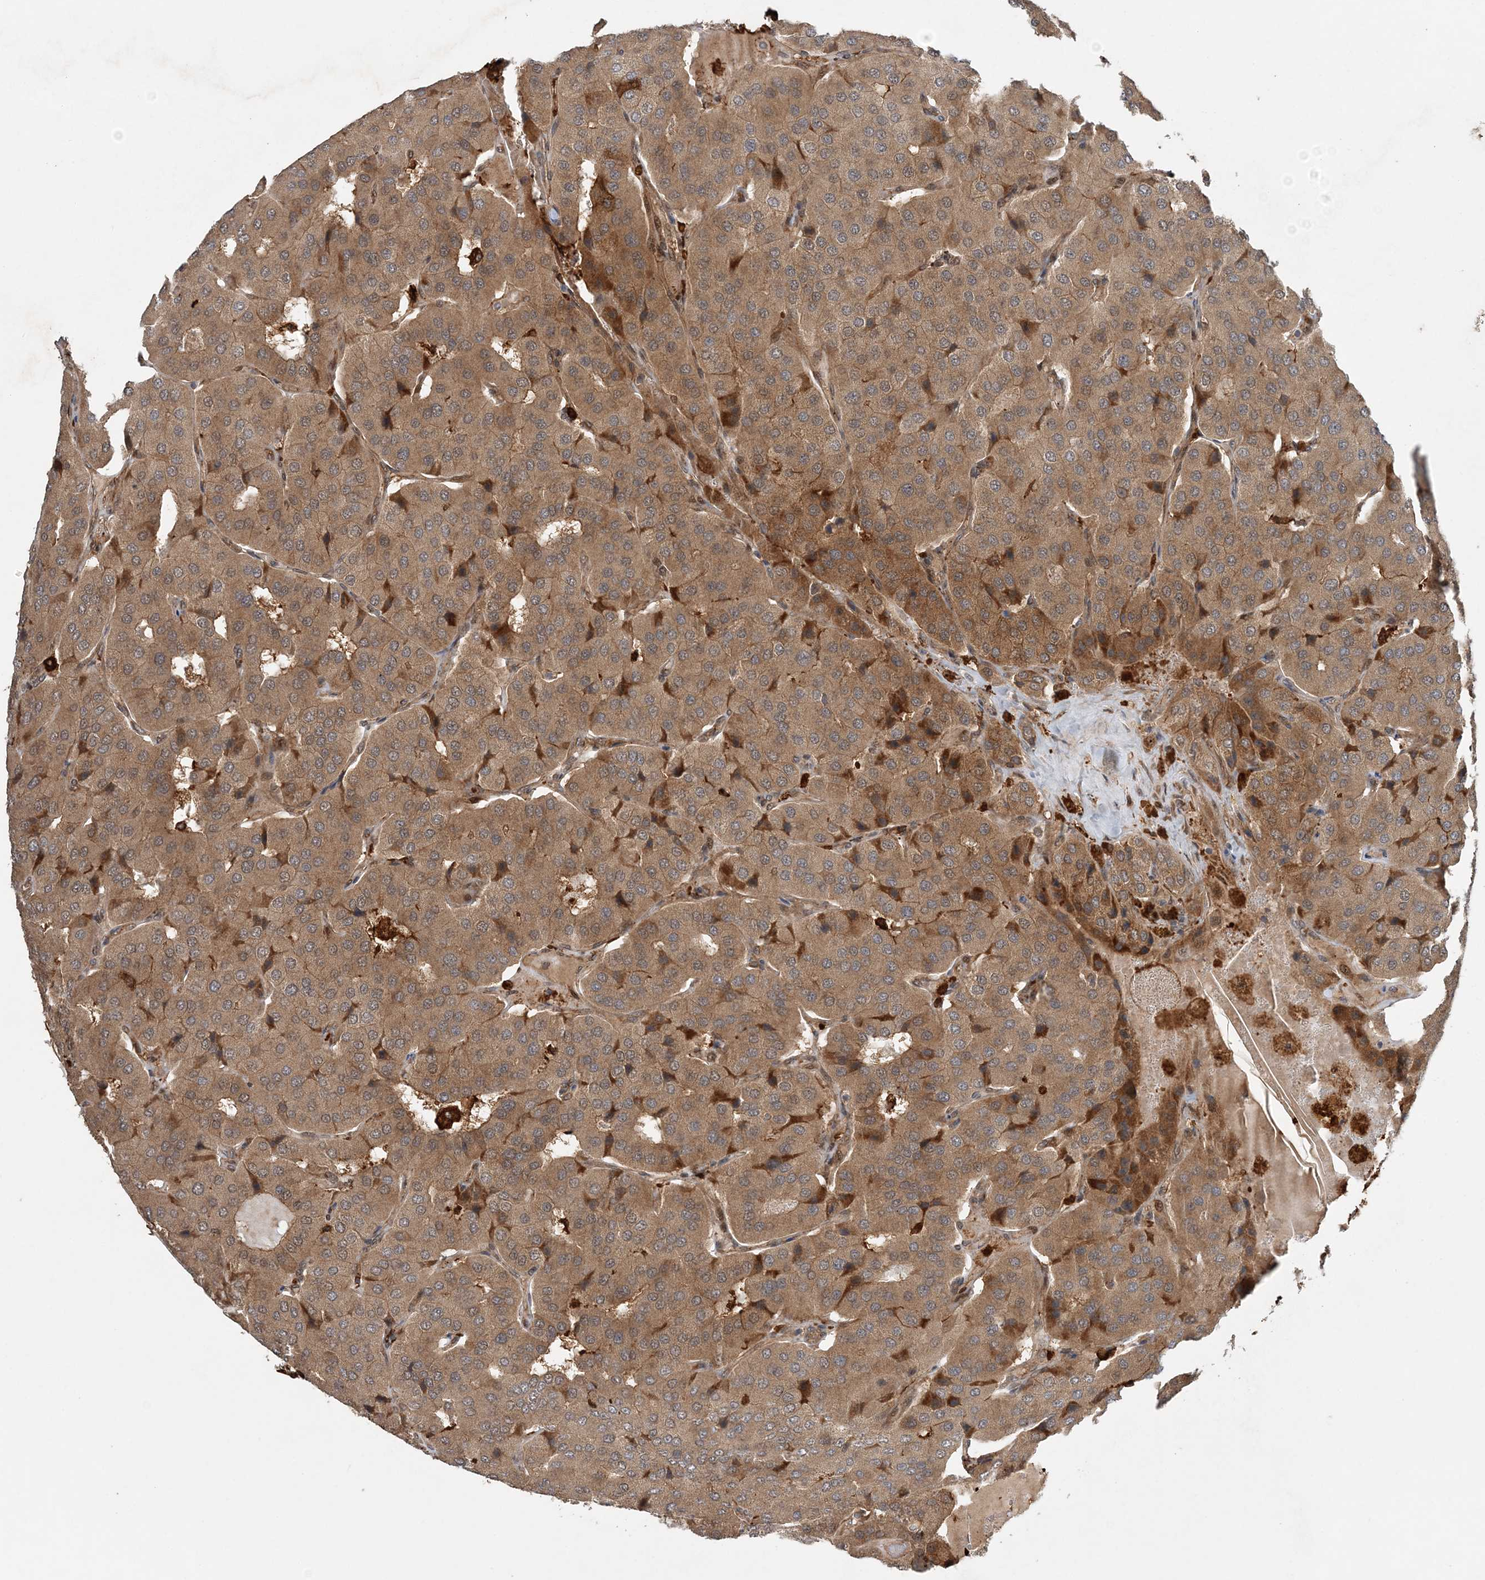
{"staining": {"intensity": "moderate", "quantity": ">75%", "location": "cytoplasmic/membranous"}, "tissue": "parathyroid gland", "cell_type": "Glandular cells", "image_type": "normal", "snomed": [{"axis": "morphology", "description": "Normal tissue, NOS"}, {"axis": "morphology", "description": "Adenoma, NOS"}, {"axis": "topography", "description": "Parathyroid gland"}], "caption": "Protein analysis of normal parathyroid gland exhibits moderate cytoplasmic/membranous expression in about >75% of glandular cells.", "gene": "UBTD2", "patient": {"sex": "female", "age": 86}}